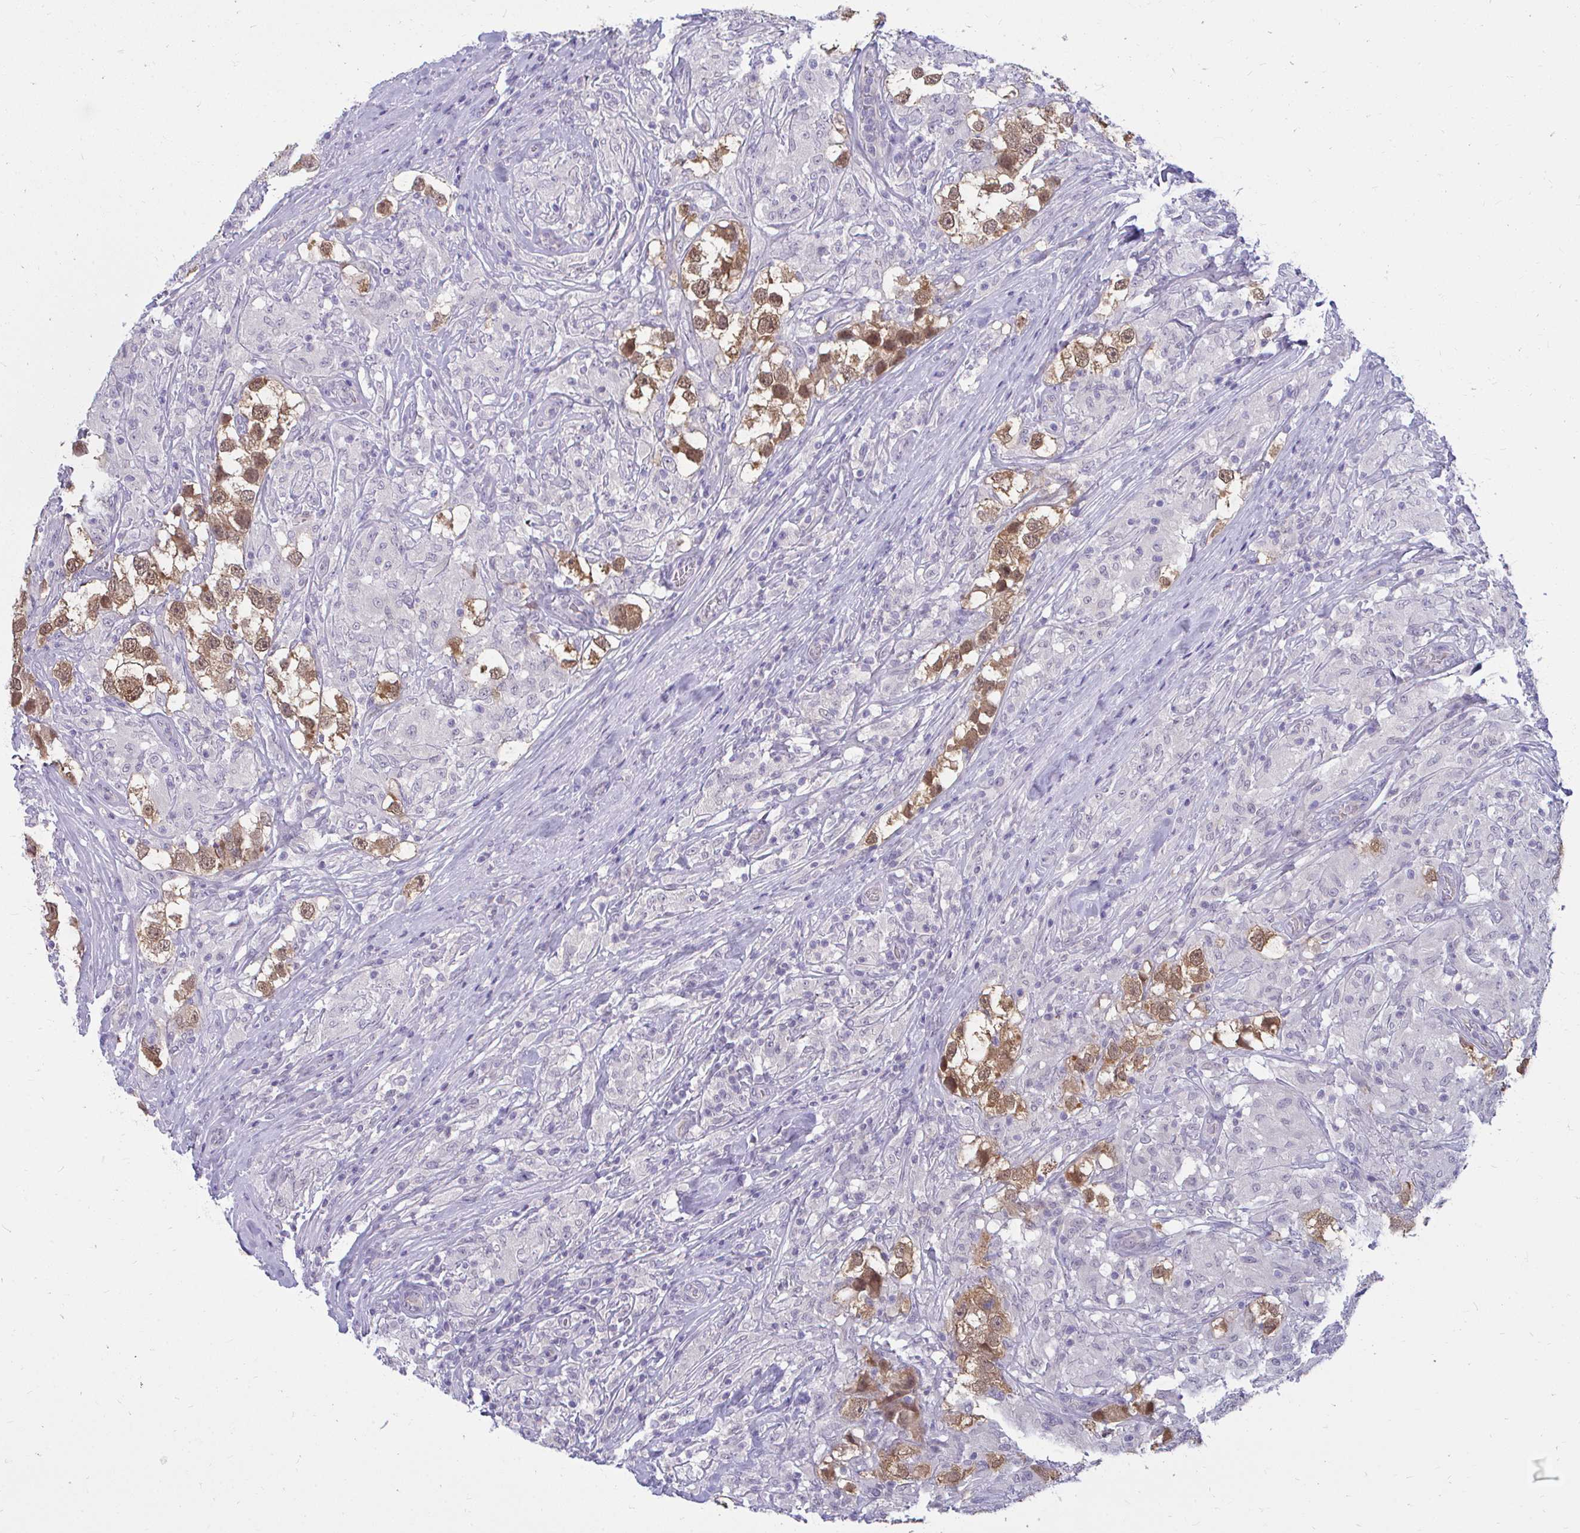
{"staining": {"intensity": "moderate", "quantity": "25%-75%", "location": "cytoplasmic/membranous,nuclear"}, "tissue": "testis cancer", "cell_type": "Tumor cells", "image_type": "cancer", "snomed": [{"axis": "morphology", "description": "Seminoma, NOS"}, {"axis": "topography", "description": "Testis"}], "caption": "Protein expression analysis of human testis cancer reveals moderate cytoplasmic/membranous and nuclear expression in approximately 25%-75% of tumor cells.", "gene": "CSE1L", "patient": {"sex": "male", "age": 46}}